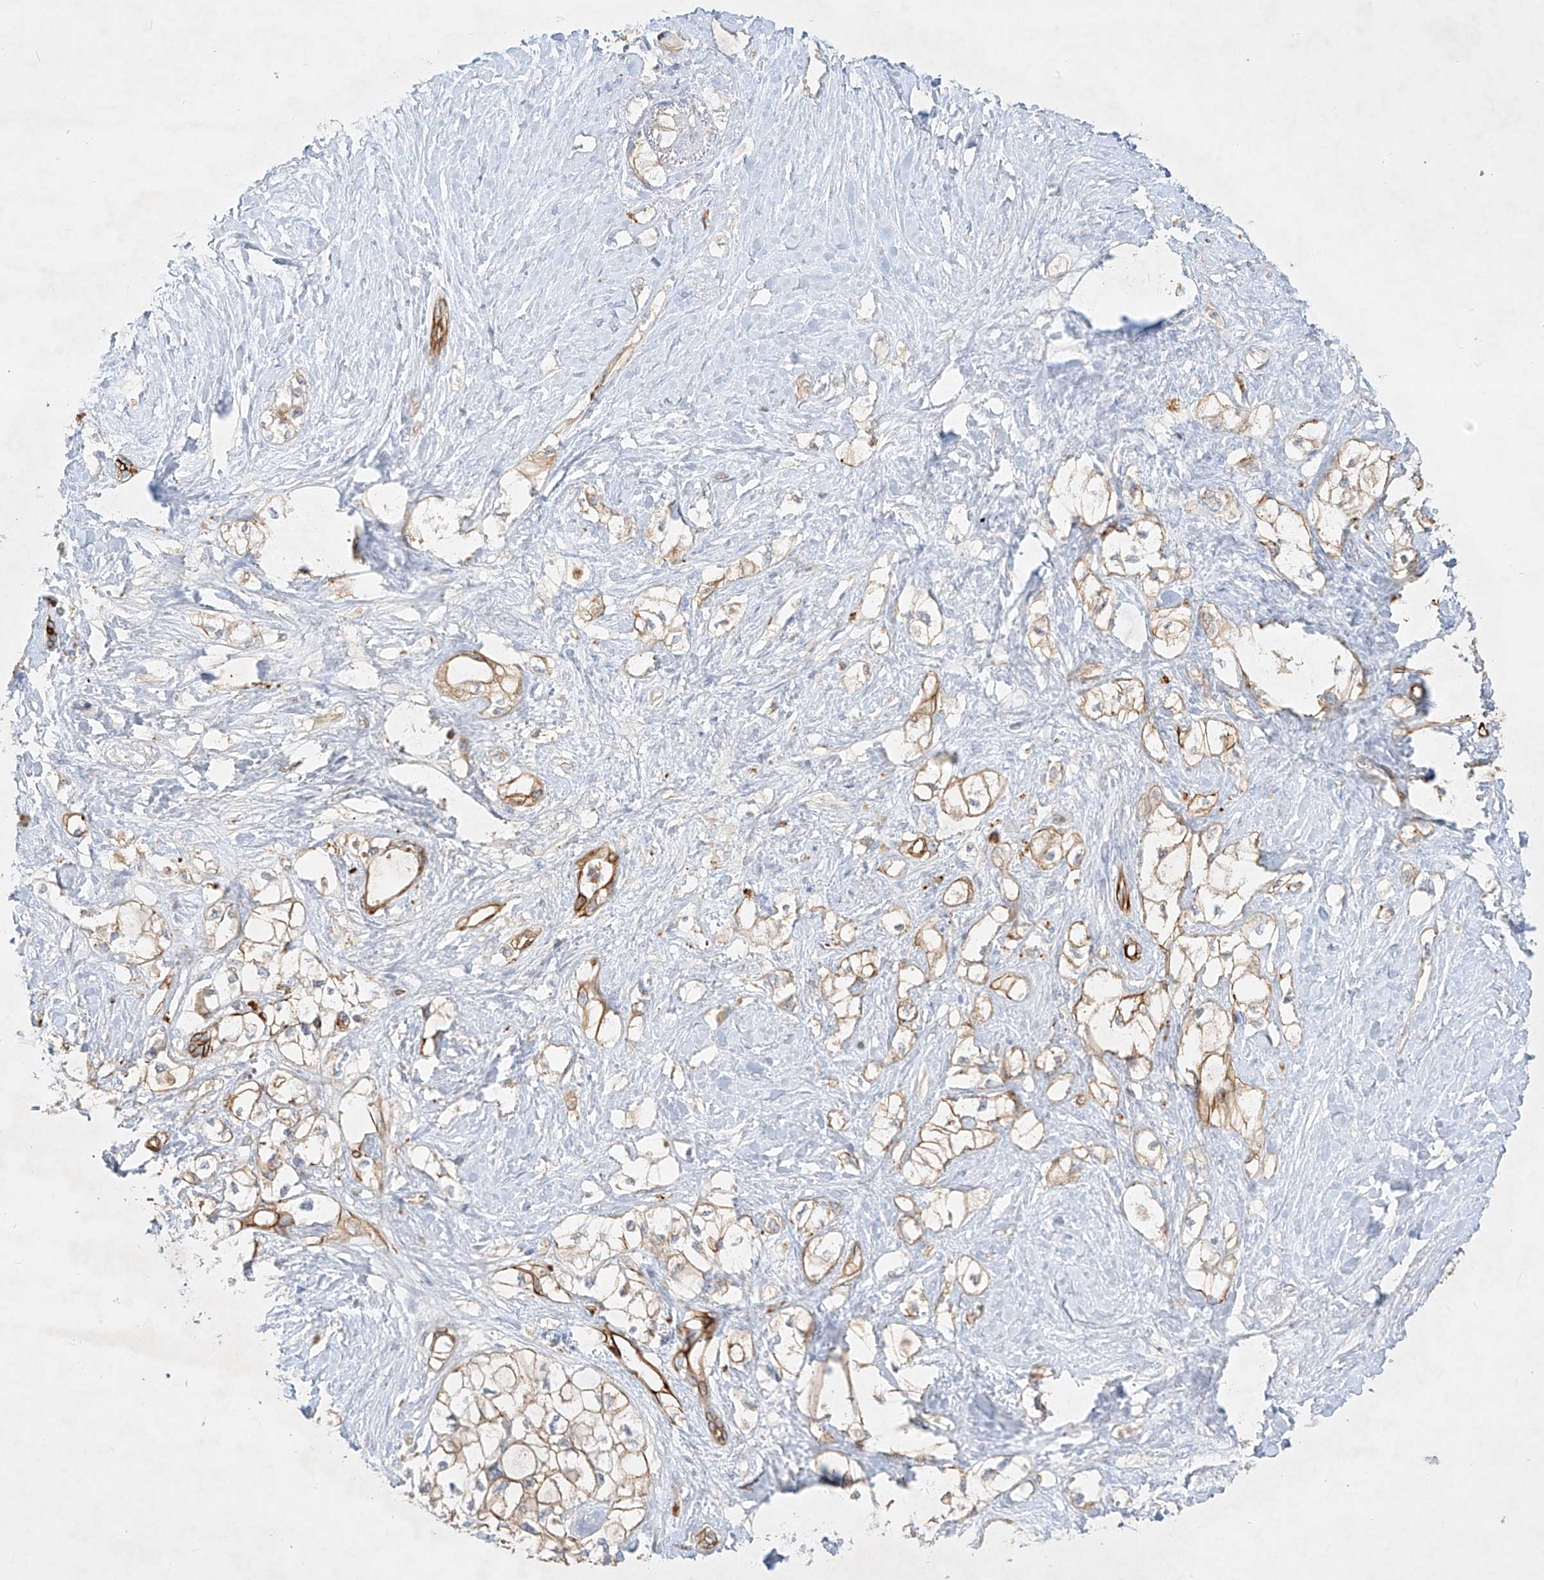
{"staining": {"intensity": "moderate", "quantity": "25%-75%", "location": "cytoplasmic/membranous"}, "tissue": "pancreatic cancer", "cell_type": "Tumor cells", "image_type": "cancer", "snomed": [{"axis": "morphology", "description": "Adenocarcinoma, NOS"}, {"axis": "topography", "description": "Pancreas"}], "caption": "Tumor cells demonstrate medium levels of moderate cytoplasmic/membranous positivity in about 25%-75% of cells in pancreatic cancer (adenocarcinoma).", "gene": "KPNA7", "patient": {"sex": "male", "age": 70}}